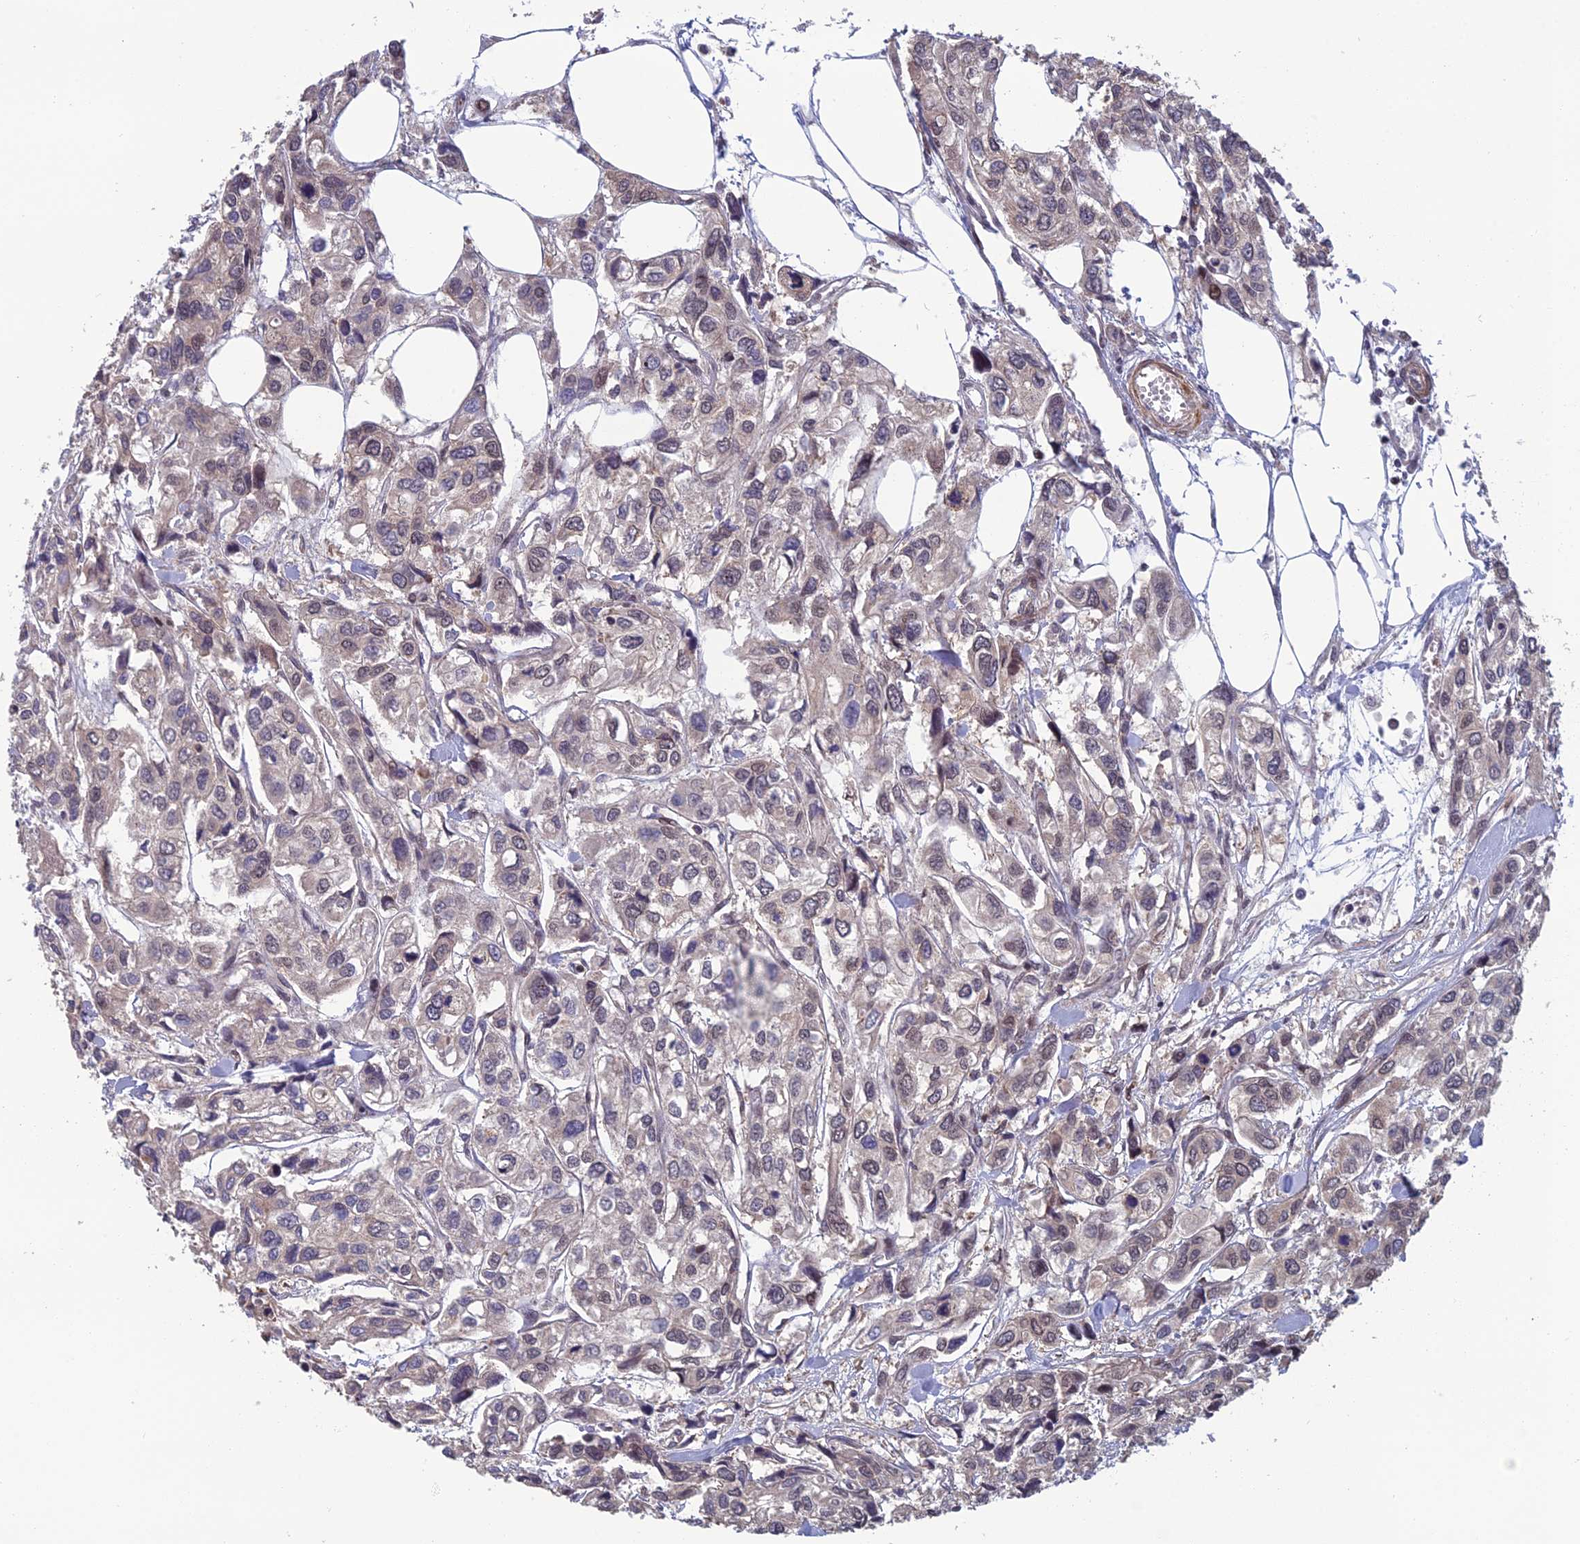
{"staining": {"intensity": "weak", "quantity": "25%-75%", "location": "cytoplasmic/membranous"}, "tissue": "urothelial cancer", "cell_type": "Tumor cells", "image_type": "cancer", "snomed": [{"axis": "morphology", "description": "Urothelial carcinoma, High grade"}, {"axis": "topography", "description": "Urinary bladder"}], "caption": "This image displays IHC staining of human urothelial carcinoma (high-grade), with low weak cytoplasmic/membranous expression in about 25%-75% of tumor cells.", "gene": "CCDC183", "patient": {"sex": "male", "age": 67}}